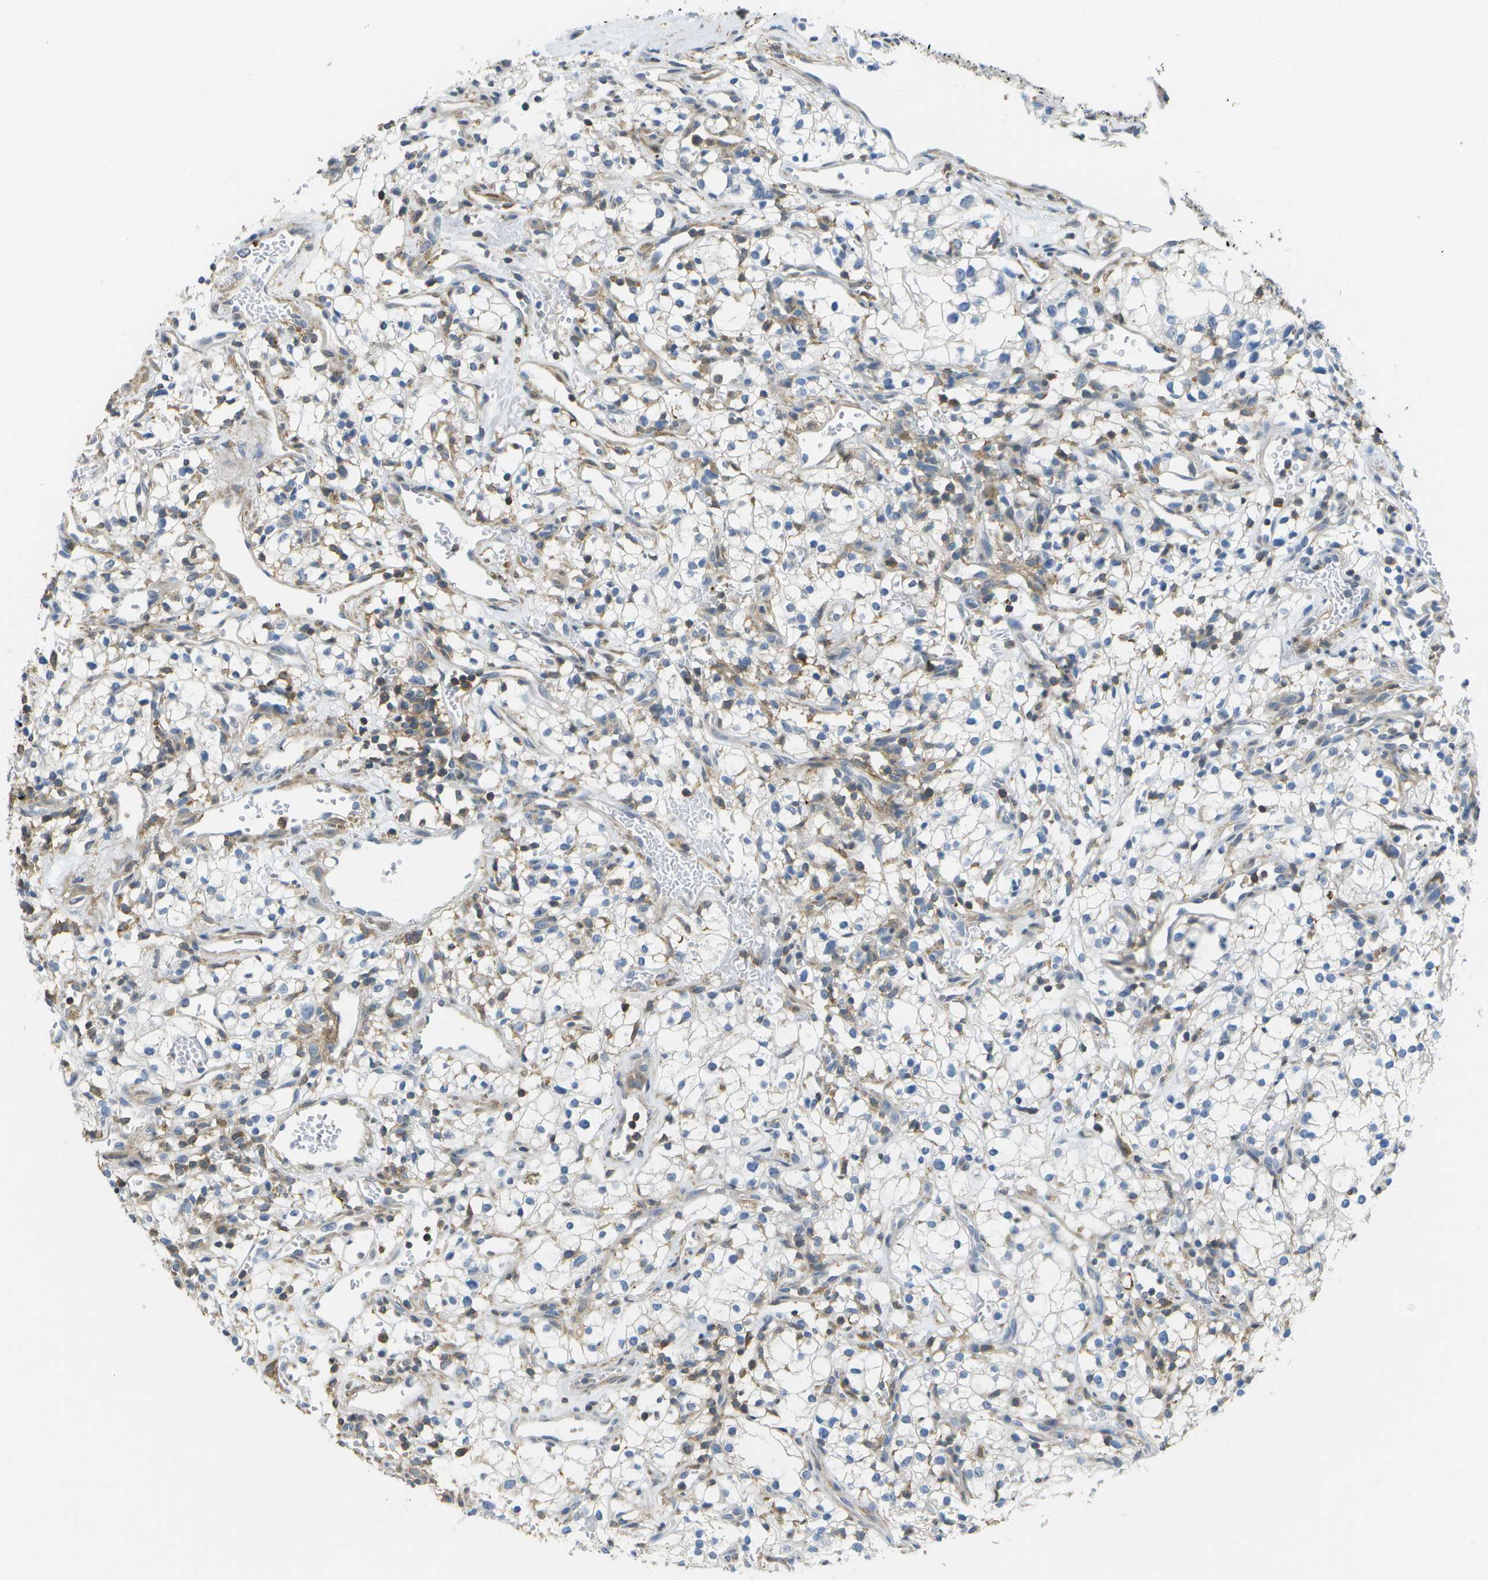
{"staining": {"intensity": "negative", "quantity": "none", "location": "none"}, "tissue": "renal cancer", "cell_type": "Tumor cells", "image_type": "cancer", "snomed": [{"axis": "morphology", "description": "Adenocarcinoma, NOS"}, {"axis": "topography", "description": "Kidney"}], "caption": "Immunohistochemical staining of human renal cancer (adenocarcinoma) displays no significant positivity in tumor cells.", "gene": "RCSD1", "patient": {"sex": "male", "age": 59}}